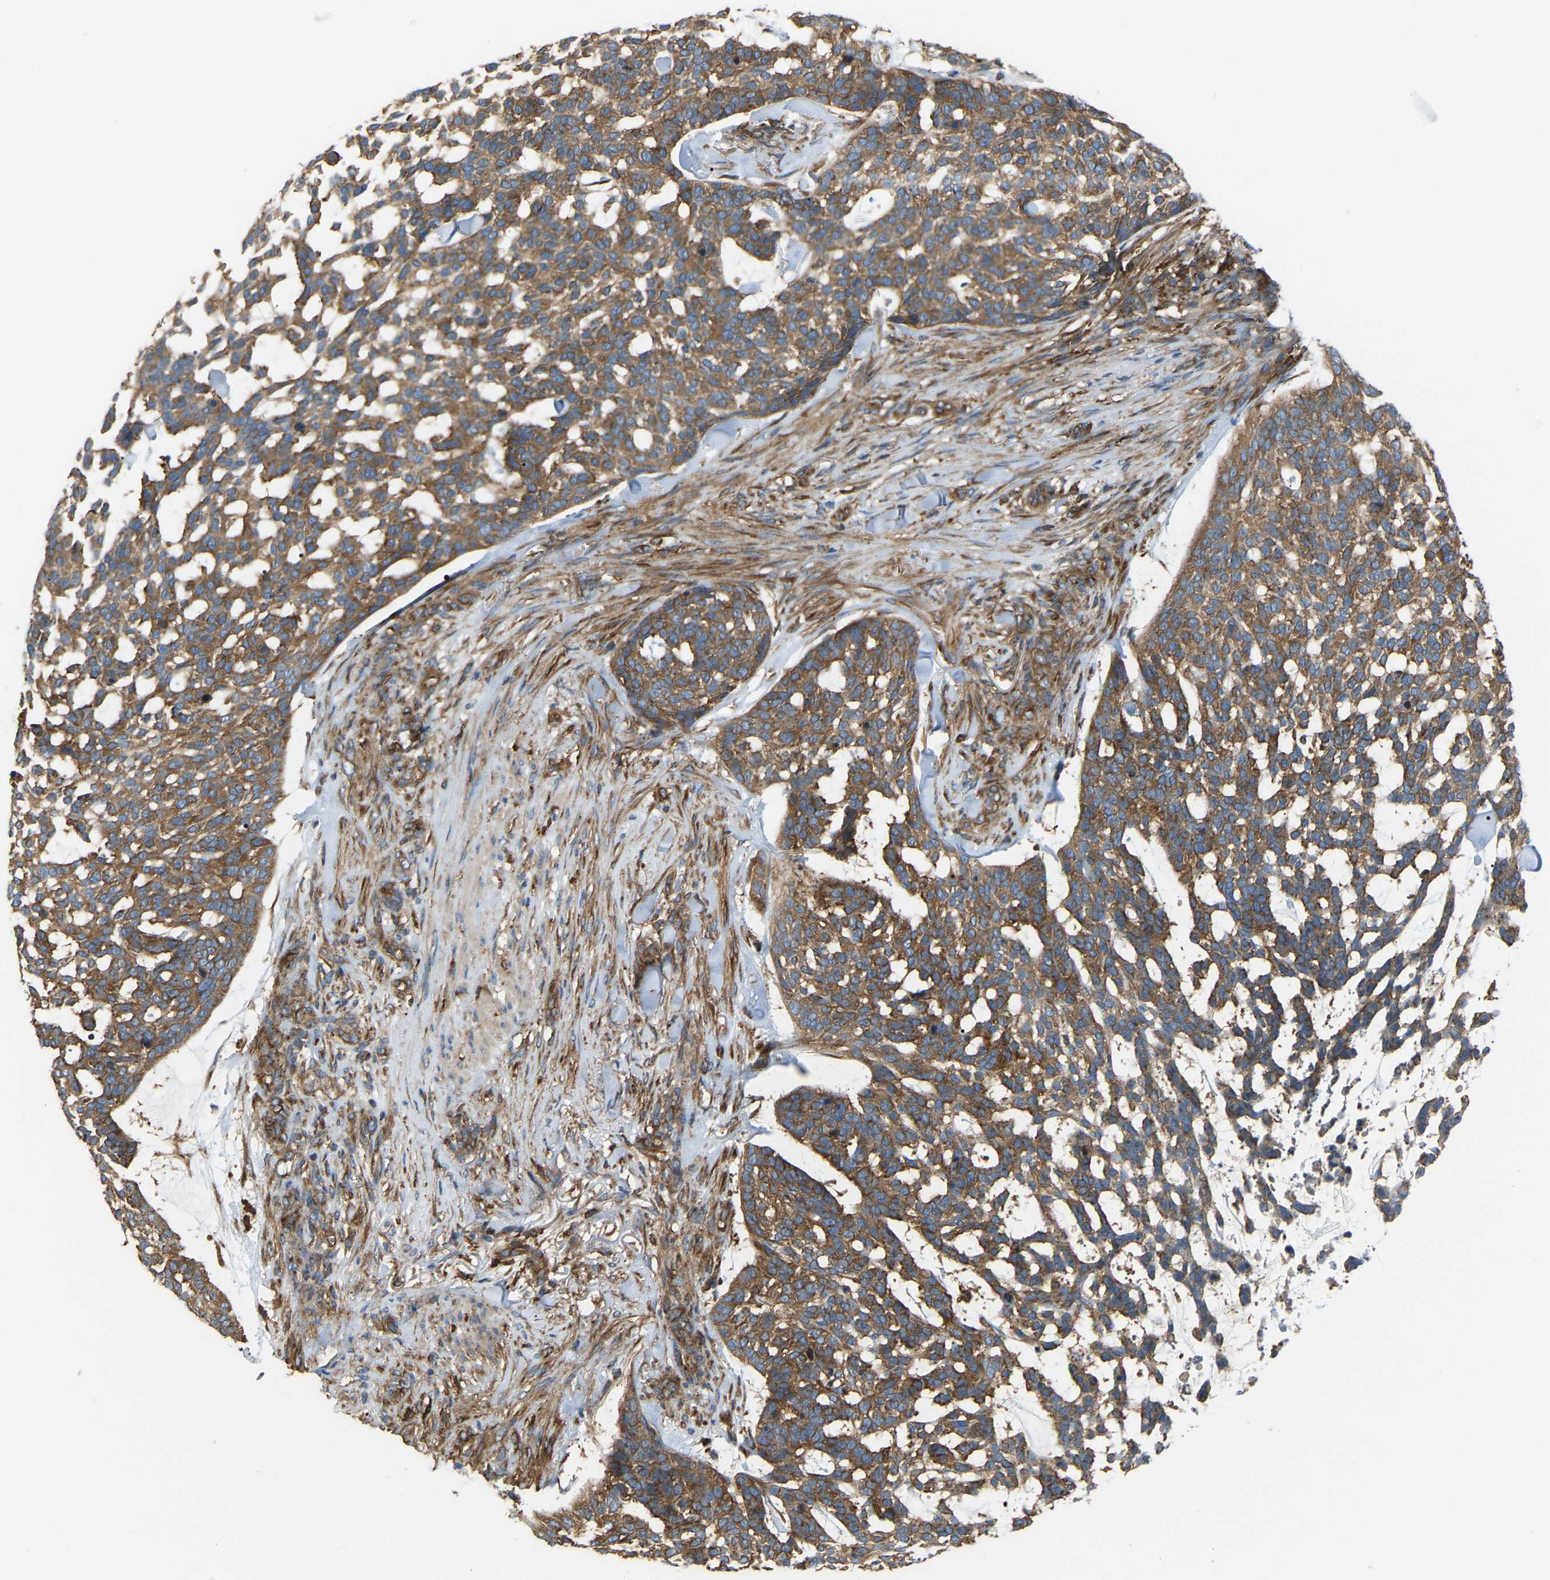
{"staining": {"intensity": "moderate", "quantity": ">75%", "location": "cytoplasmic/membranous"}, "tissue": "skin cancer", "cell_type": "Tumor cells", "image_type": "cancer", "snomed": [{"axis": "morphology", "description": "Basal cell carcinoma"}, {"axis": "topography", "description": "Skin"}], "caption": "The photomicrograph exhibits immunohistochemical staining of skin cancer (basal cell carcinoma). There is moderate cytoplasmic/membranous staining is appreciated in approximately >75% of tumor cells.", "gene": "PICALM", "patient": {"sex": "female", "age": 64}}